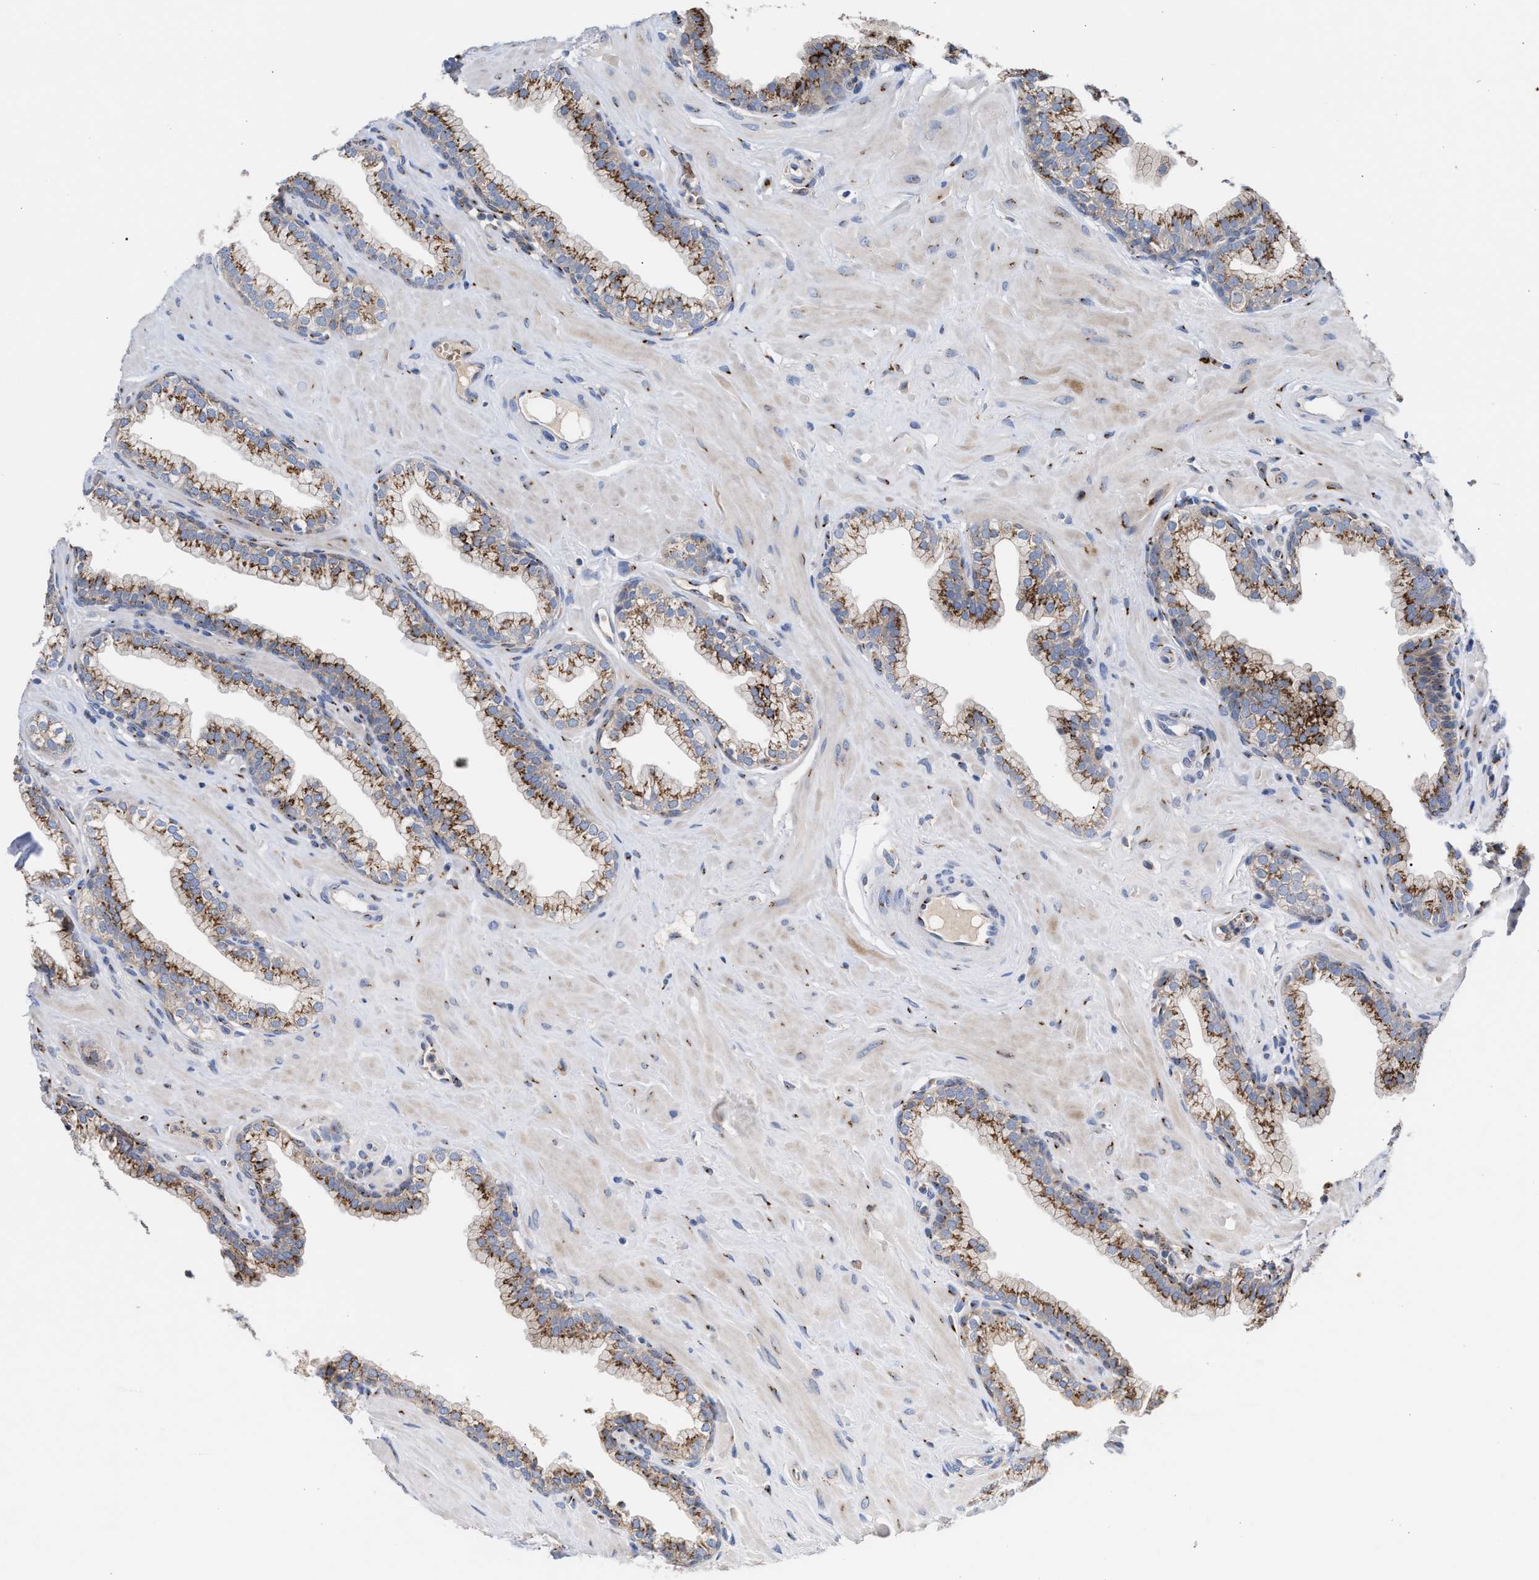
{"staining": {"intensity": "strong", "quantity": ">75%", "location": "cytoplasmic/membranous"}, "tissue": "prostate", "cell_type": "Glandular cells", "image_type": "normal", "snomed": [{"axis": "morphology", "description": "Normal tissue, NOS"}, {"axis": "morphology", "description": "Urothelial carcinoma, Low grade"}, {"axis": "topography", "description": "Urinary bladder"}, {"axis": "topography", "description": "Prostate"}], "caption": "There is high levels of strong cytoplasmic/membranous expression in glandular cells of normal prostate, as demonstrated by immunohistochemical staining (brown color).", "gene": "CCL2", "patient": {"sex": "male", "age": 60}}